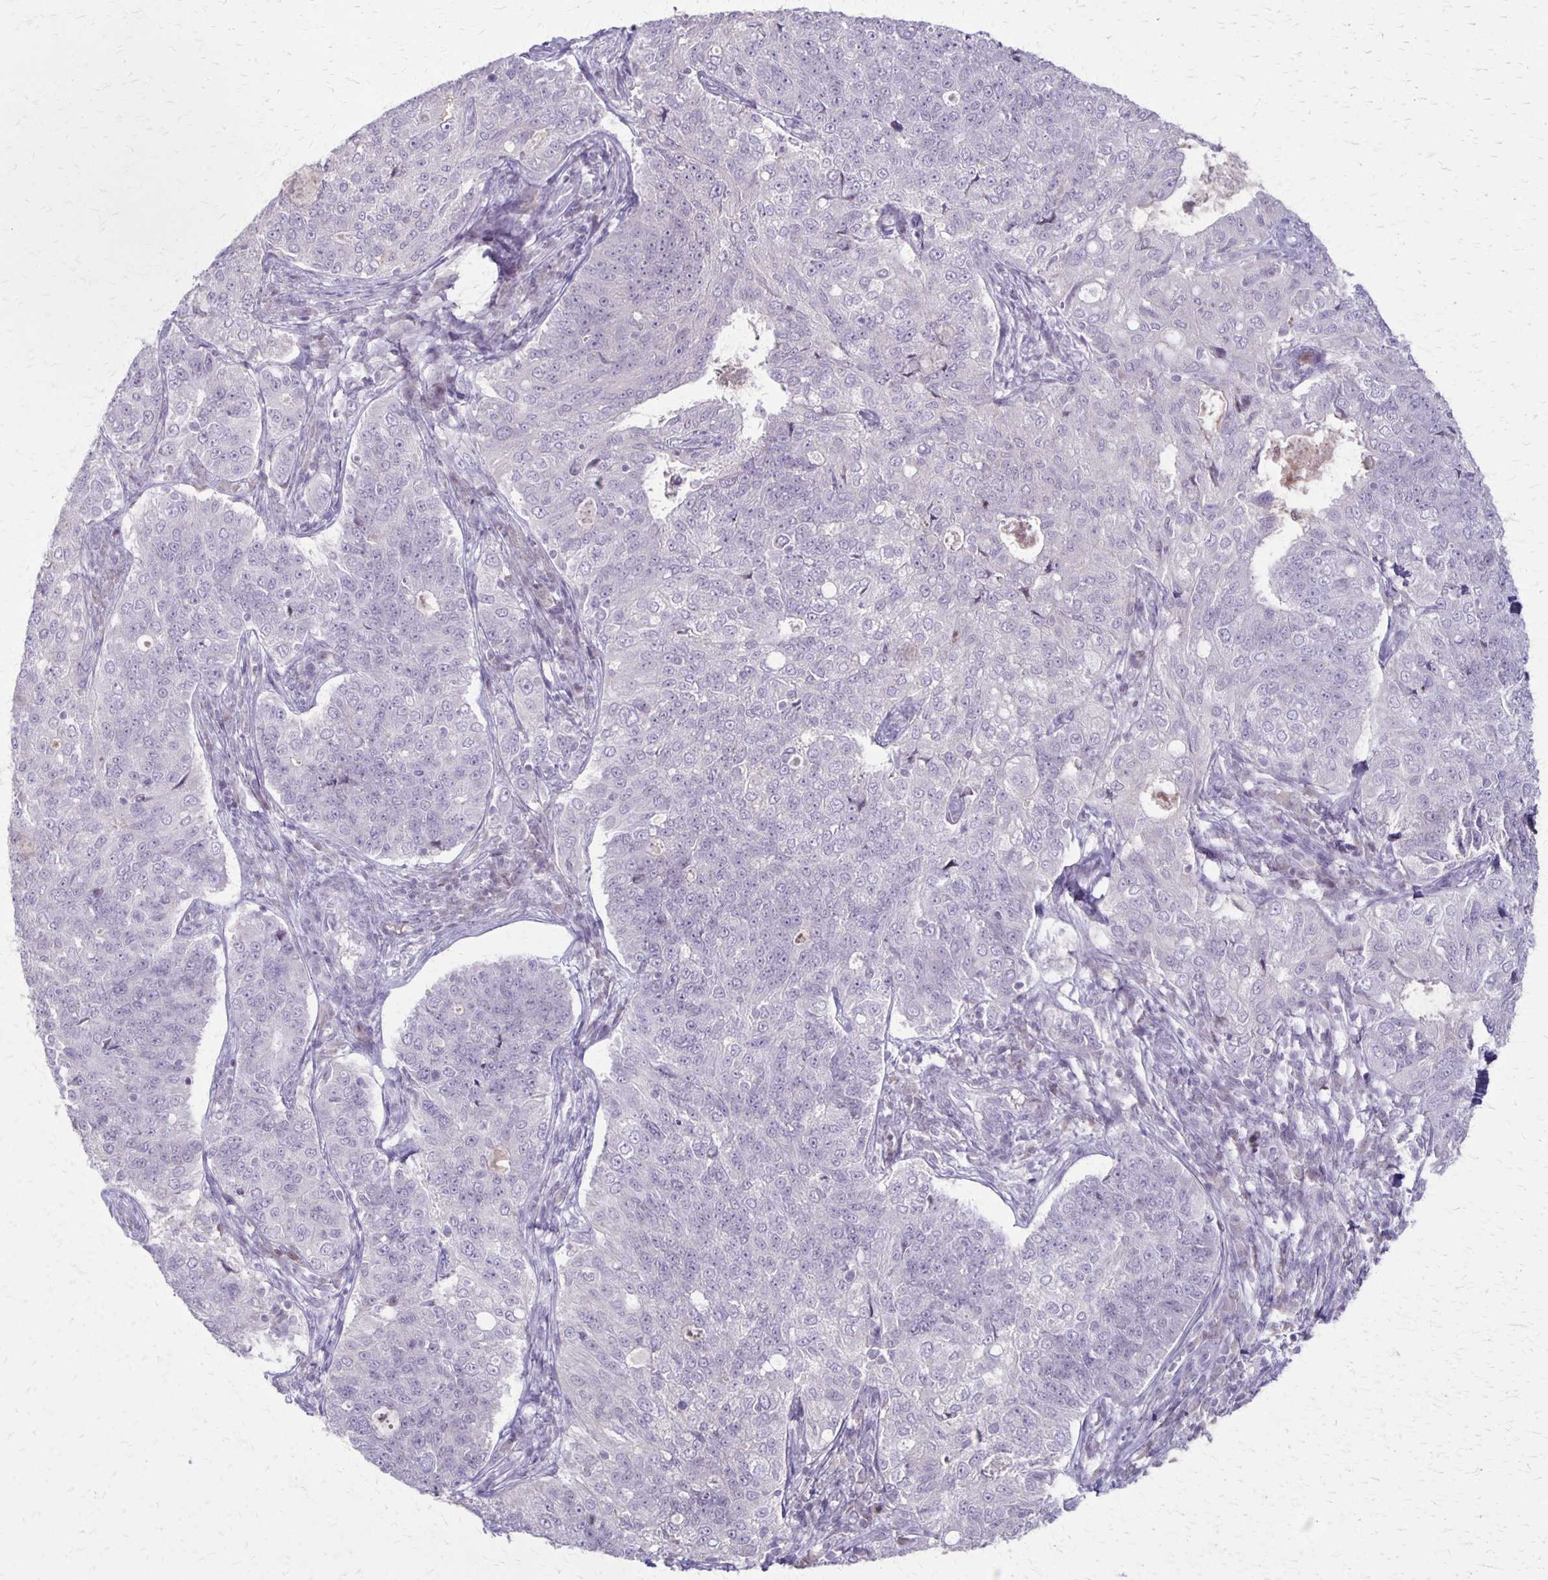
{"staining": {"intensity": "negative", "quantity": "none", "location": "none"}, "tissue": "endometrial cancer", "cell_type": "Tumor cells", "image_type": "cancer", "snomed": [{"axis": "morphology", "description": "Adenocarcinoma, NOS"}, {"axis": "topography", "description": "Endometrium"}], "caption": "This is an immunohistochemistry (IHC) image of human endometrial adenocarcinoma. There is no positivity in tumor cells.", "gene": "SLC35E2B", "patient": {"sex": "female", "age": 43}}